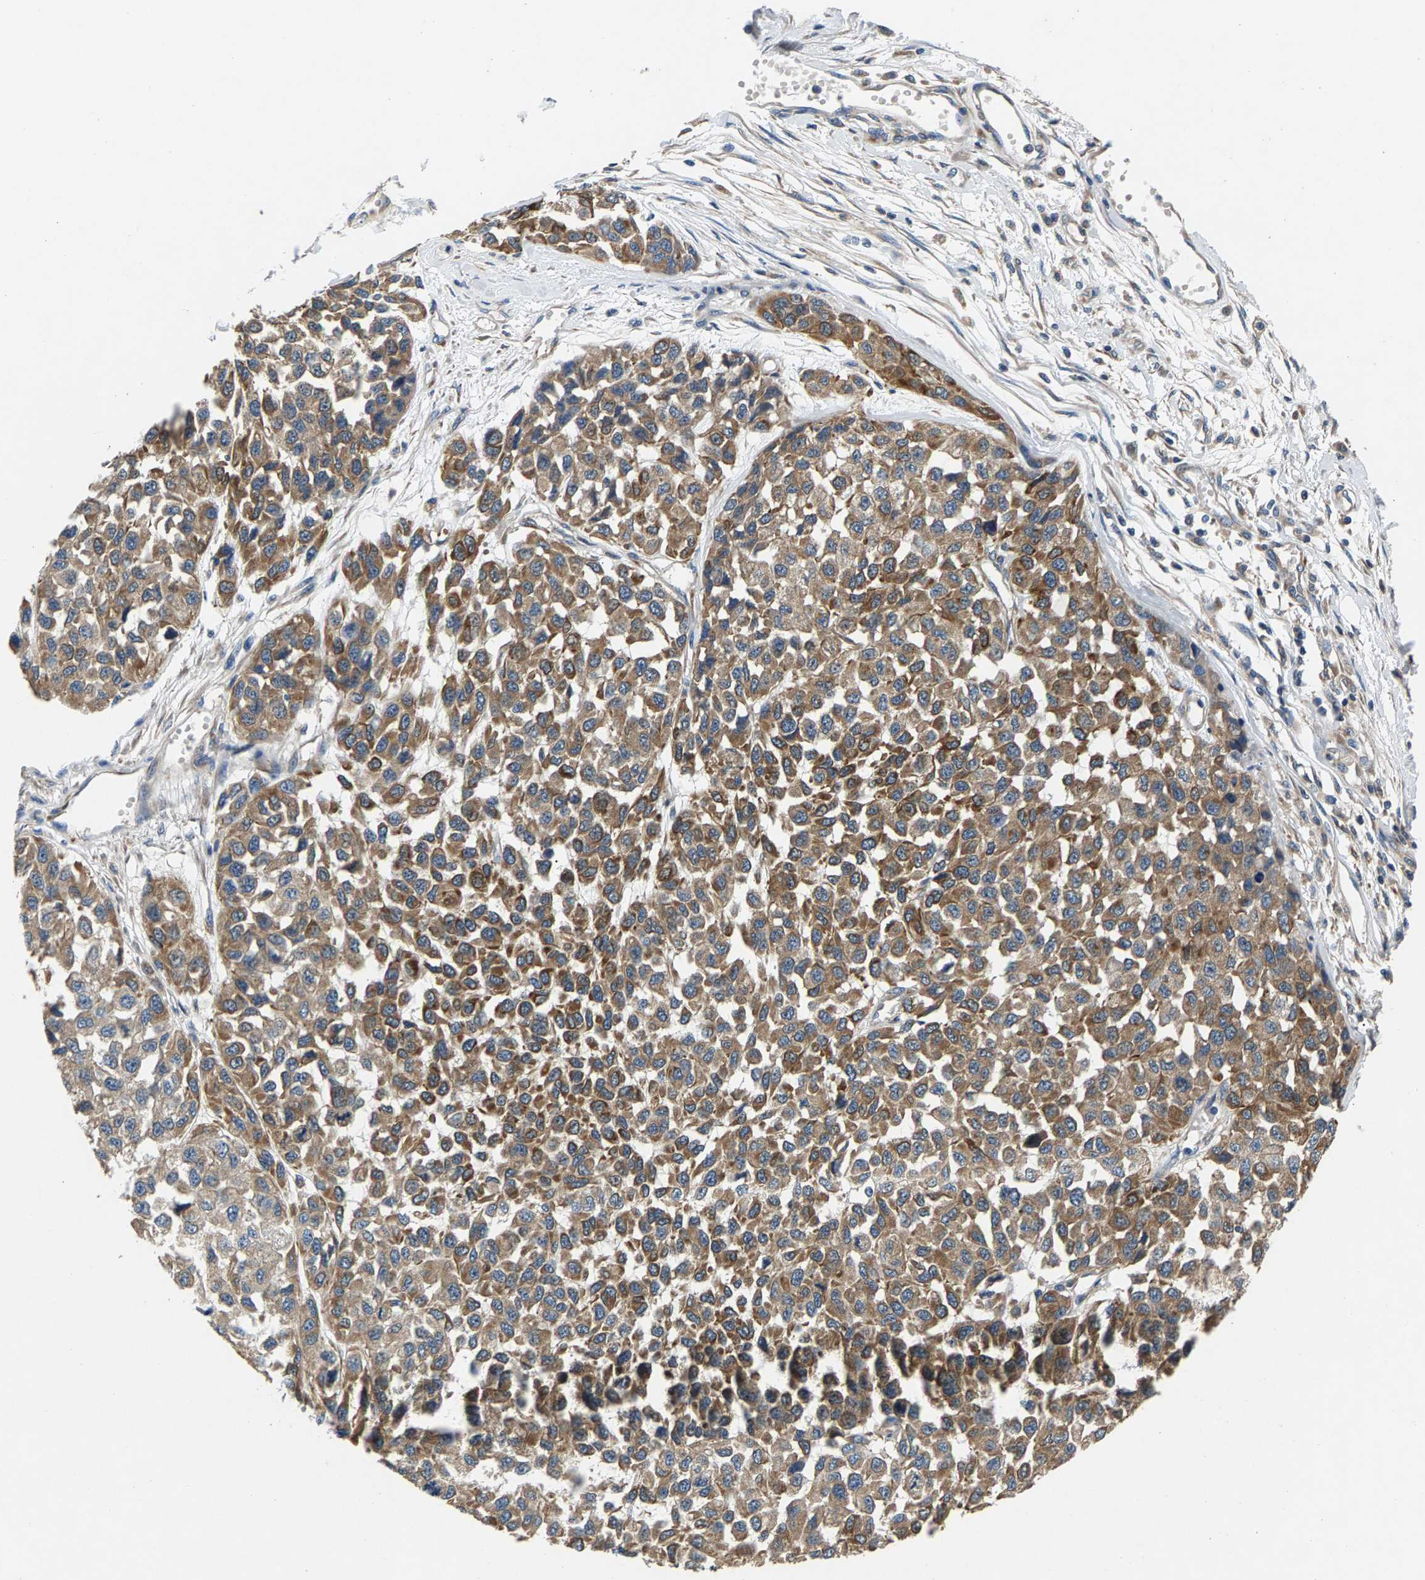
{"staining": {"intensity": "moderate", "quantity": ">75%", "location": "cytoplasmic/membranous"}, "tissue": "melanoma", "cell_type": "Tumor cells", "image_type": "cancer", "snomed": [{"axis": "morphology", "description": "Malignant melanoma, NOS"}, {"axis": "topography", "description": "Skin"}], "caption": "Moderate cytoplasmic/membranous expression for a protein is identified in about >75% of tumor cells of melanoma using immunohistochemistry (IHC).", "gene": "NT5C", "patient": {"sex": "male", "age": 62}}